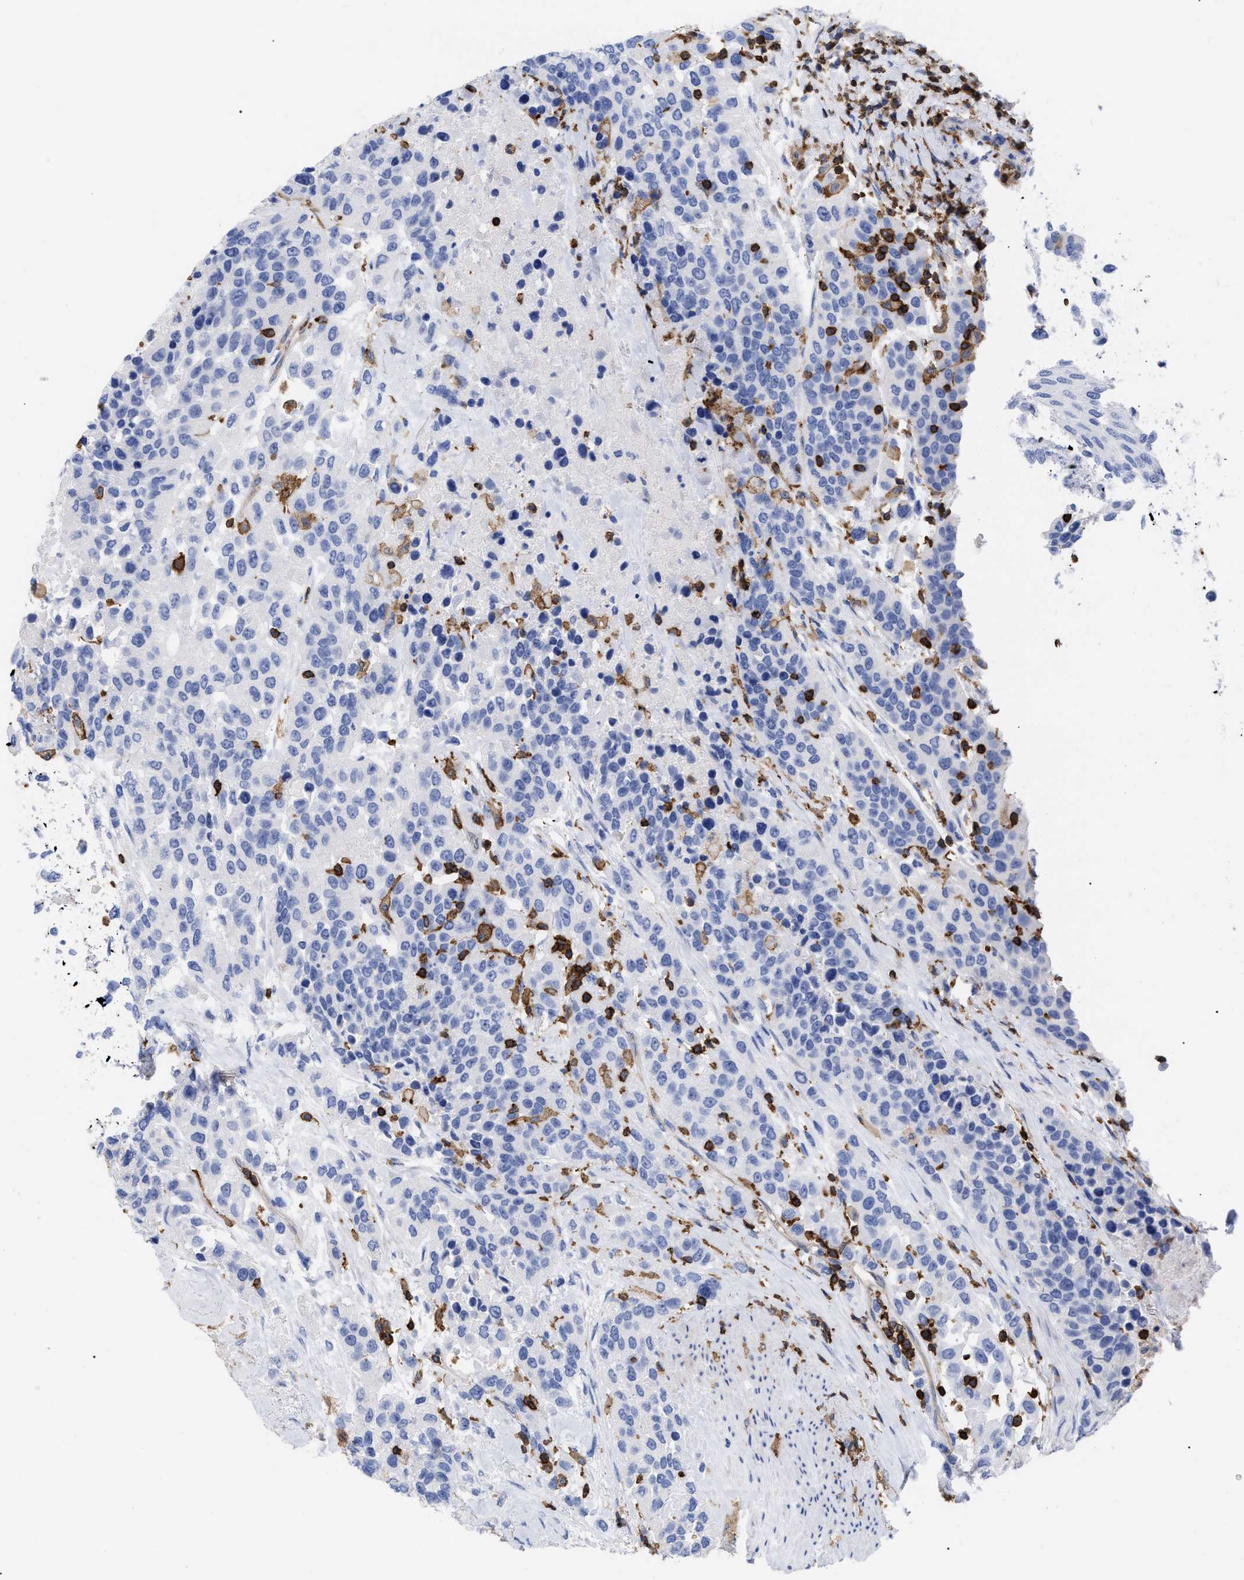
{"staining": {"intensity": "negative", "quantity": "none", "location": "none"}, "tissue": "urothelial cancer", "cell_type": "Tumor cells", "image_type": "cancer", "snomed": [{"axis": "morphology", "description": "Urothelial carcinoma, High grade"}, {"axis": "topography", "description": "Urinary bladder"}], "caption": "There is no significant positivity in tumor cells of high-grade urothelial carcinoma.", "gene": "HCLS1", "patient": {"sex": "female", "age": 80}}